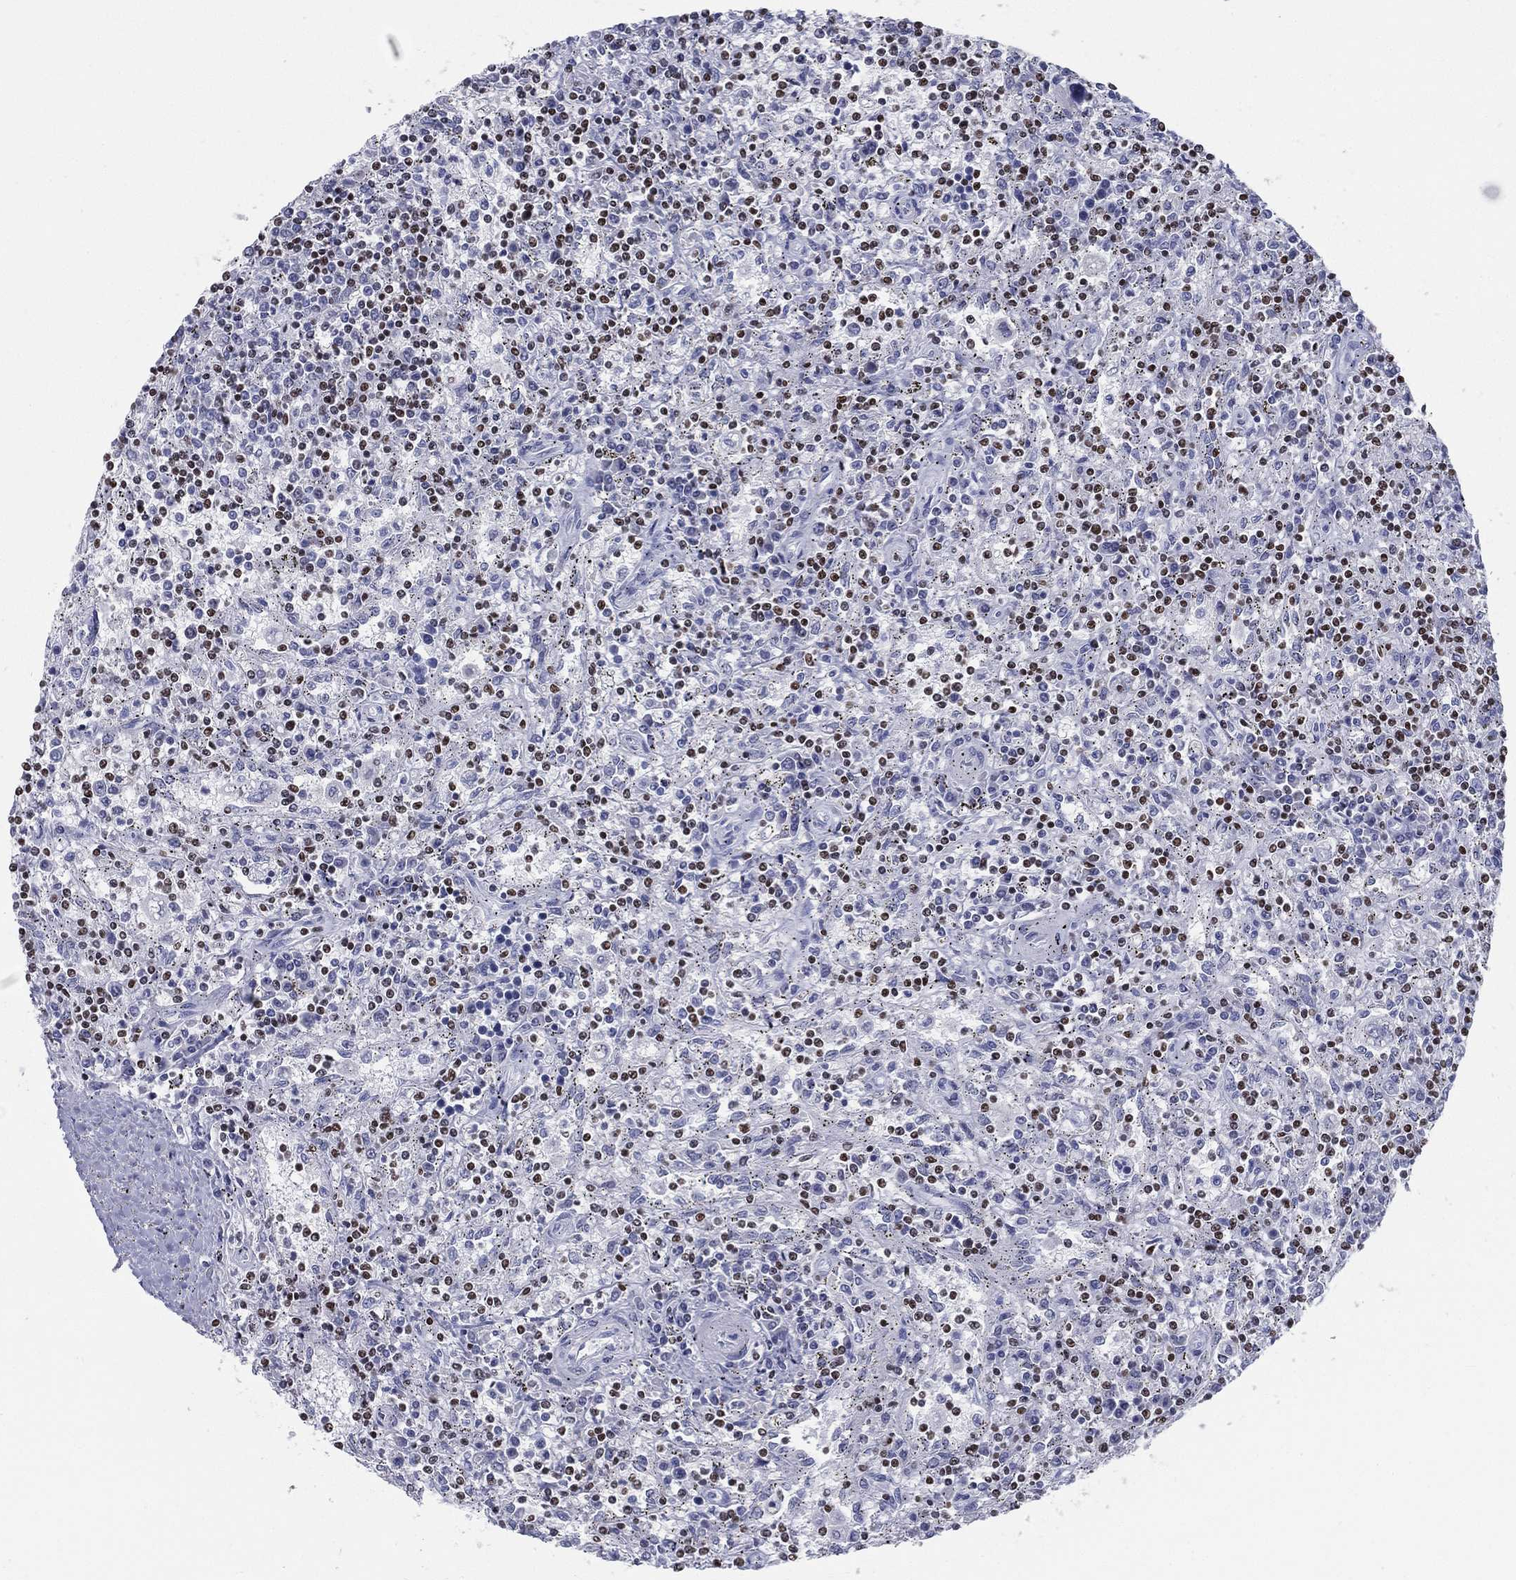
{"staining": {"intensity": "strong", "quantity": "<25%", "location": "nuclear"}, "tissue": "lymphoma", "cell_type": "Tumor cells", "image_type": "cancer", "snomed": [{"axis": "morphology", "description": "Malignant lymphoma, non-Hodgkin's type, Low grade"}, {"axis": "topography", "description": "Spleen"}], "caption": "Immunohistochemistry (IHC) micrograph of human low-grade malignant lymphoma, non-Hodgkin's type stained for a protein (brown), which reveals medium levels of strong nuclear staining in about <25% of tumor cells.", "gene": "PYHIN1", "patient": {"sex": "male", "age": 62}}